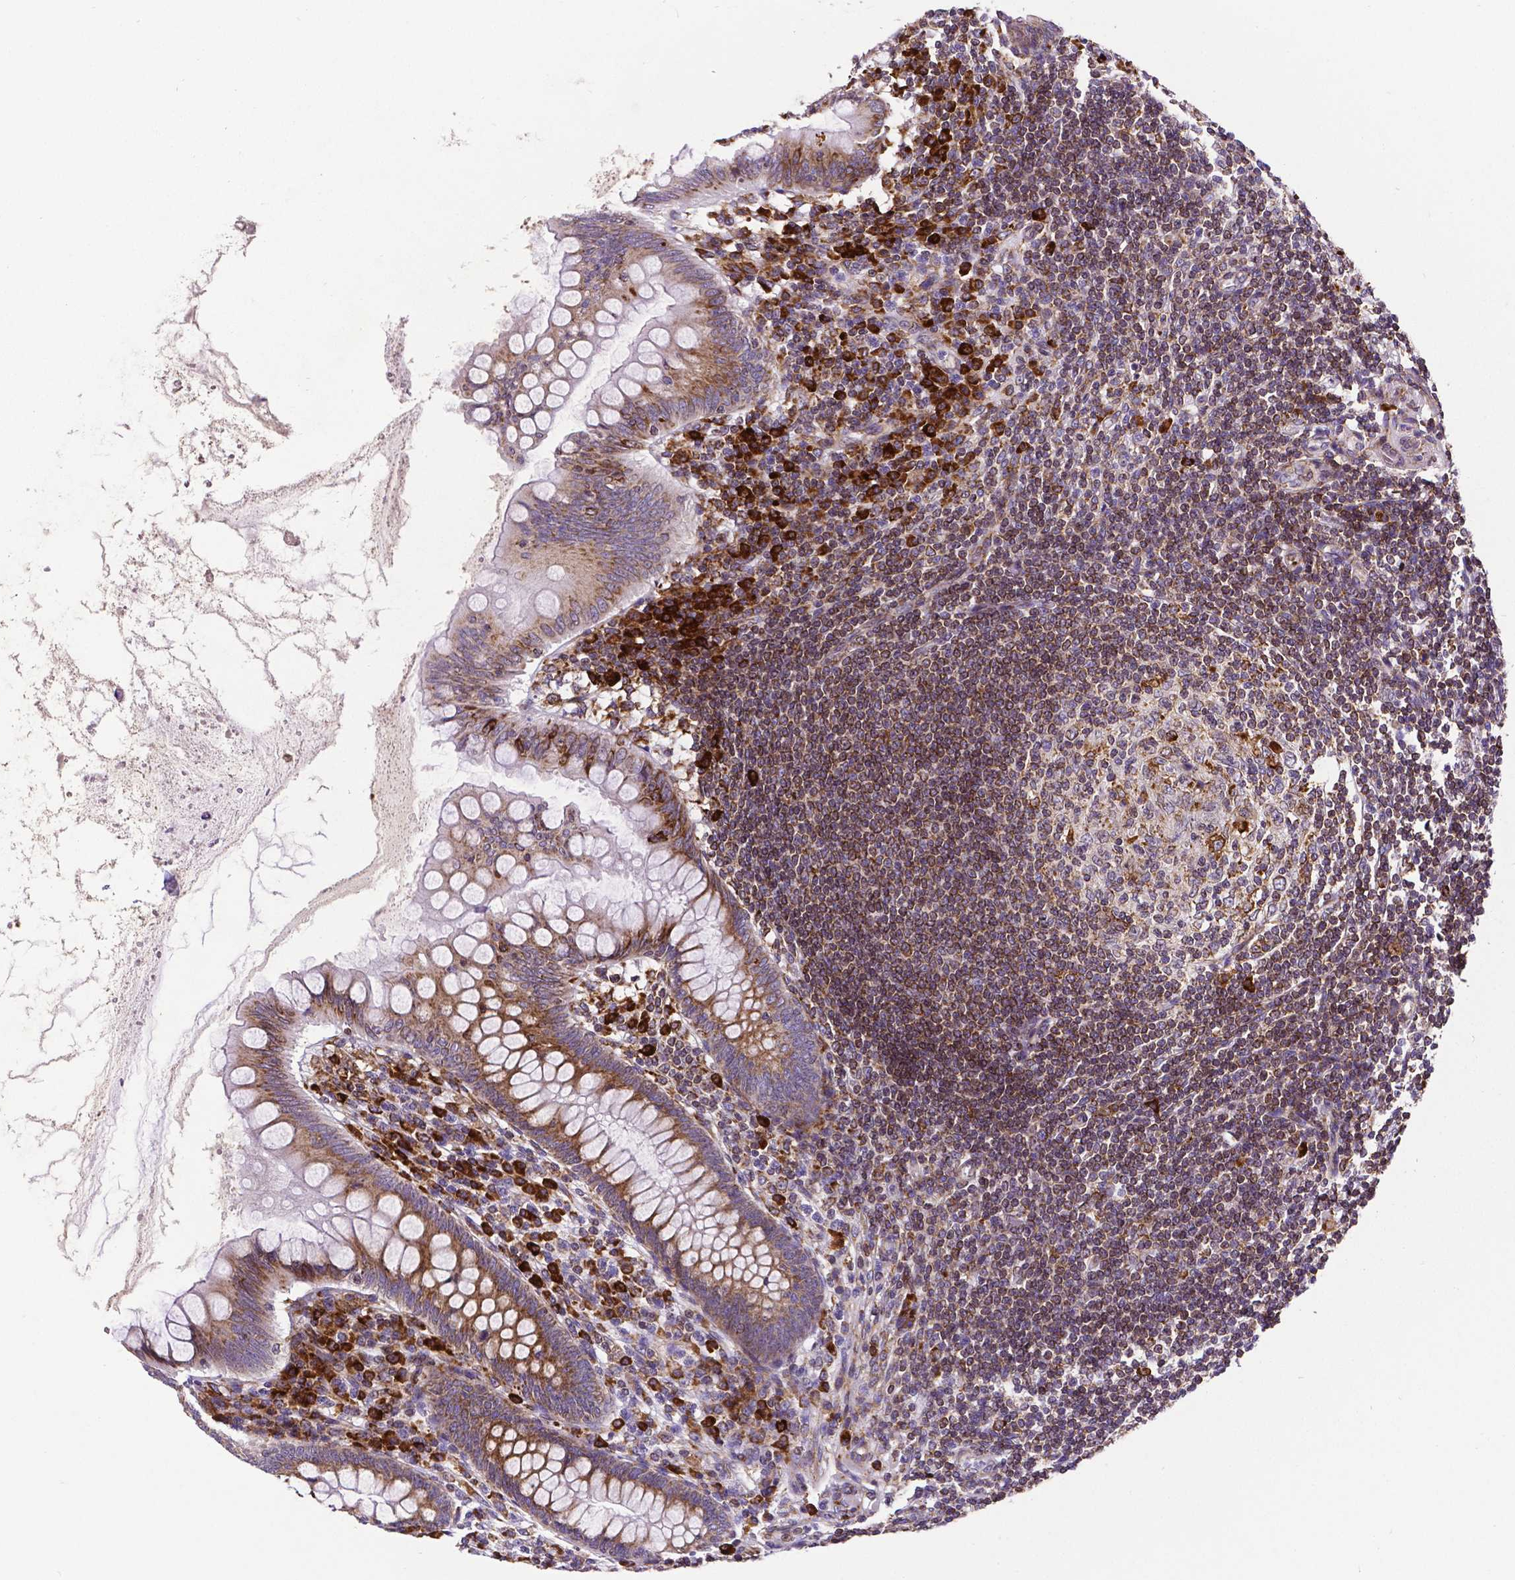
{"staining": {"intensity": "strong", "quantity": ">75%", "location": "cytoplasmic/membranous"}, "tissue": "appendix", "cell_type": "Glandular cells", "image_type": "normal", "snomed": [{"axis": "morphology", "description": "Normal tissue, NOS"}, {"axis": "topography", "description": "Appendix"}], "caption": "IHC image of normal appendix: human appendix stained using immunohistochemistry (IHC) exhibits high levels of strong protein expression localized specifically in the cytoplasmic/membranous of glandular cells, appearing as a cytoplasmic/membranous brown color.", "gene": "MTDH", "patient": {"sex": "female", "age": 57}}